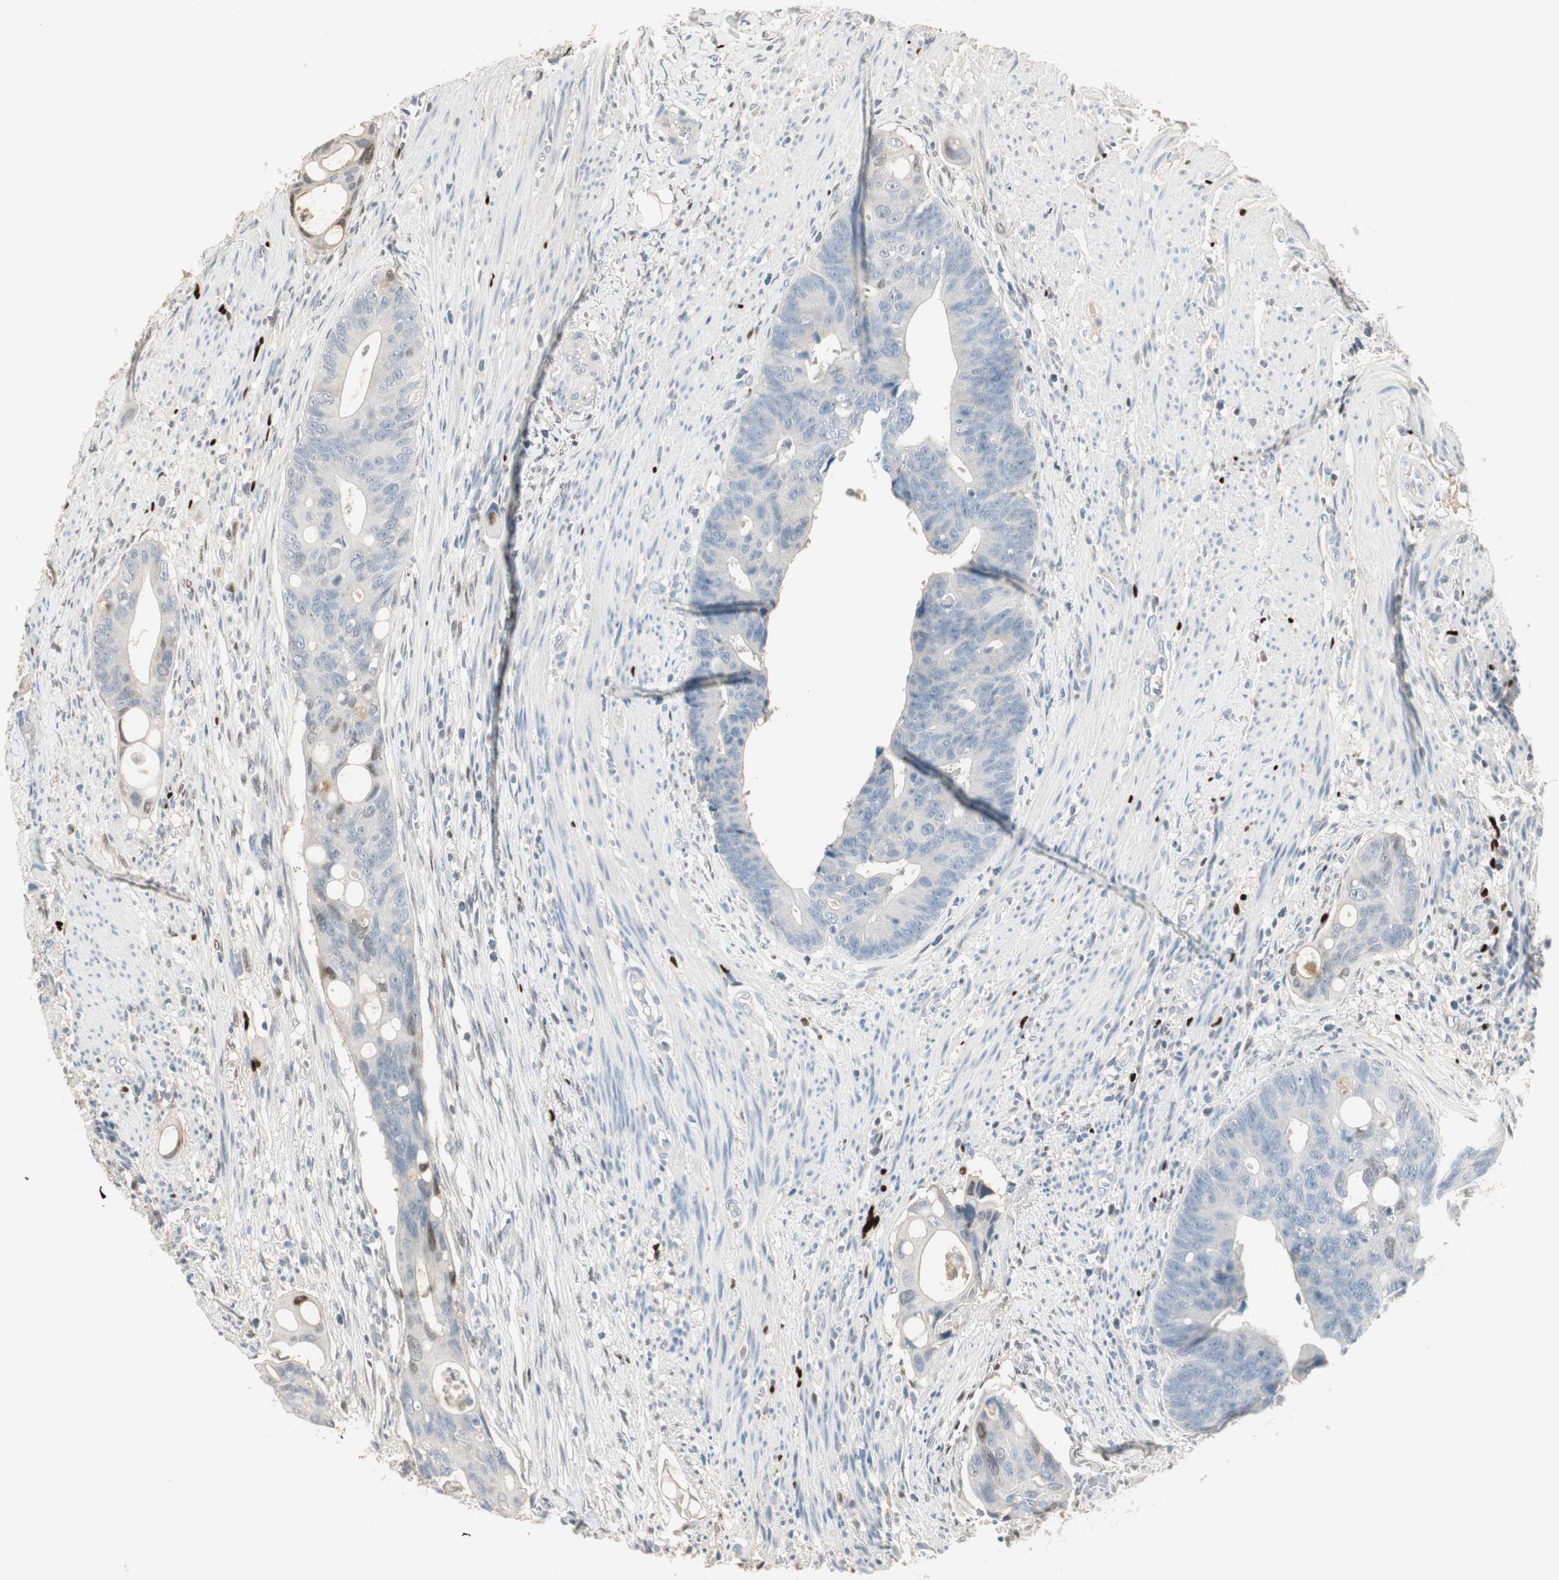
{"staining": {"intensity": "negative", "quantity": "none", "location": "none"}, "tissue": "colorectal cancer", "cell_type": "Tumor cells", "image_type": "cancer", "snomed": [{"axis": "morphology", "description": "Adenocarcinoma, NOS"}, {"axis": "topography", "description": "Colon"}], "caption": "Immunohistochemical staining of colorectal adenocarcinoma exhibits no significant expression in tumor cells.", "gene": "RUNX2", "patient": {"sex": "female", "age": 57}}